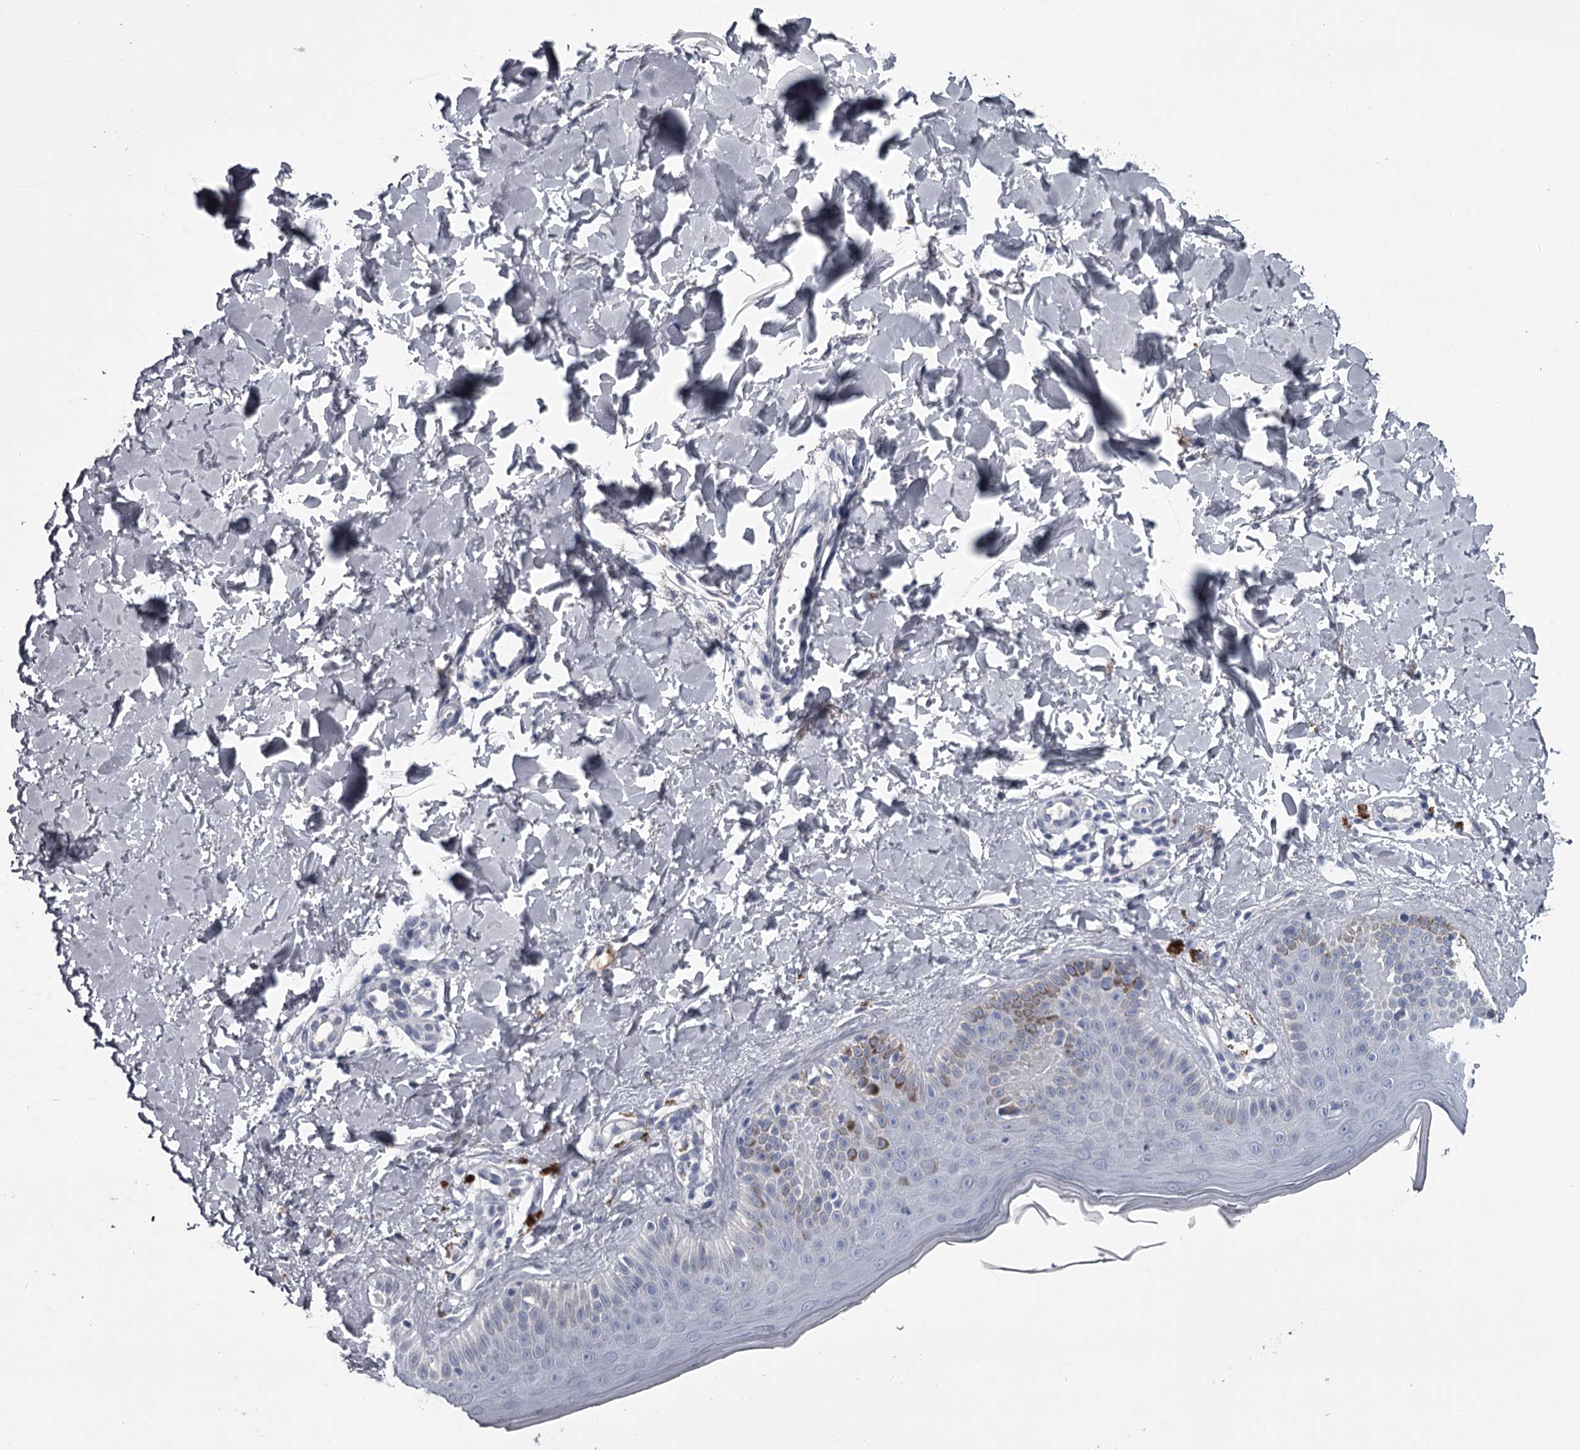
{"staining": {"intensity": "negative", "quantity": "none", "location": "none"}, "tissue": "skin", "cell_type": "Fibroblasts", "image_type": "normal", "snomed": [{"axis": "morphology", "description": "Normal tissue, NOS"}, {"axis": "topography", "description": "Skin"}], "caption": "A high-resolution histopathology image shows immunohistochemistry (IHC) staining of unremarkable skin, which displays no significant positivity in fibroblasts.", "gene": "DAO", "patient": {"sex": "male", "age": 52}}